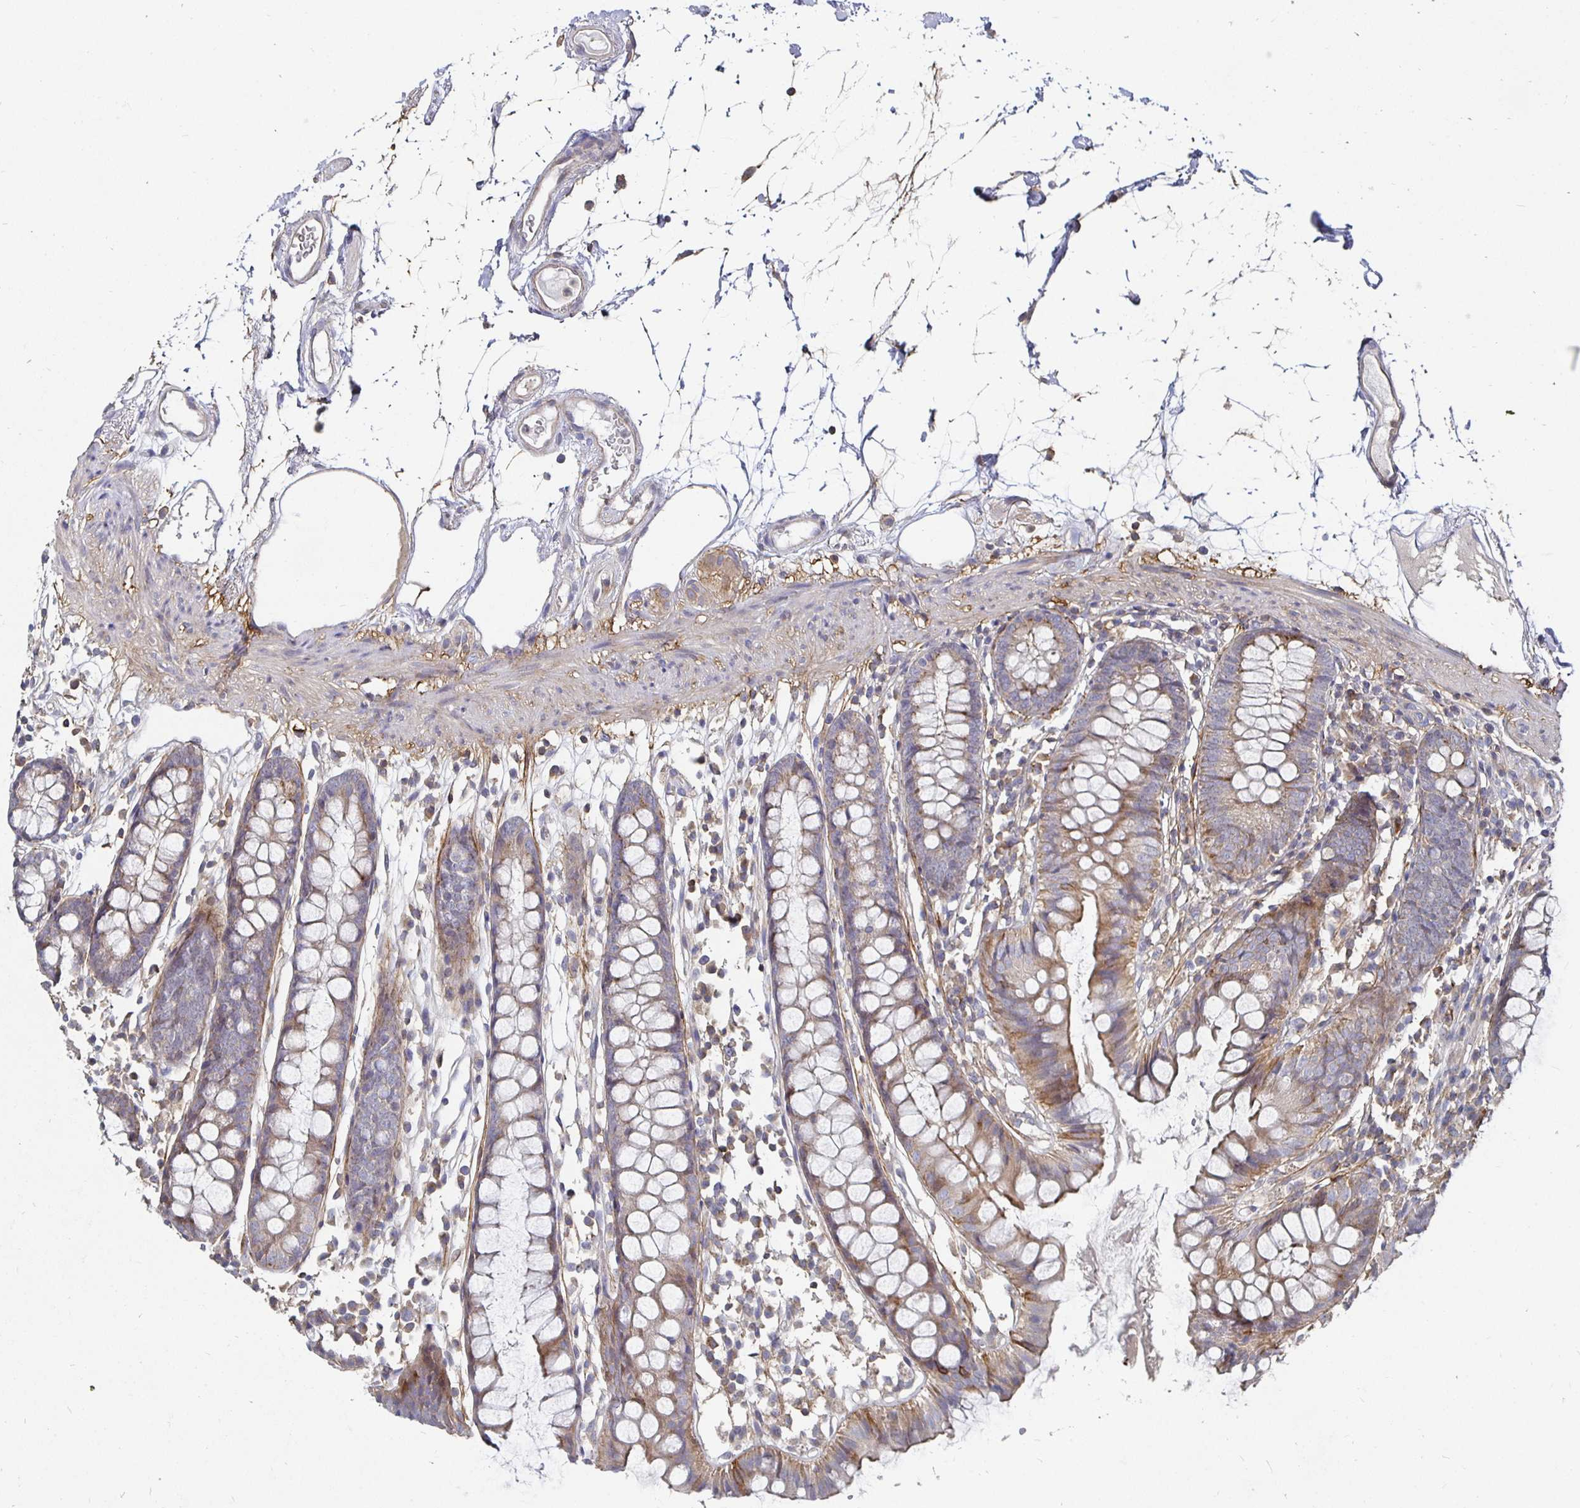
{"staining": {"intensity": "weak", "quantity": ">75%", "location": "cytoplasmic/membranous"}, "tissue": "colon", "cell_type": "Endothelial cells", "image_type": "normal", "snomed": [{"axis": "morphology", "description": "Normal tissue, NOS"}, {"axis": "topography", "description": "Colon"}], "caption": "IHC image of benign colon stained for a protein (brown), which demonstrates low levels of weak cytoplasmic/membranous staining in about >75% of endothelial cells.", "gene": "GJA4", "patient": {"sex": "female", "age": 84}}